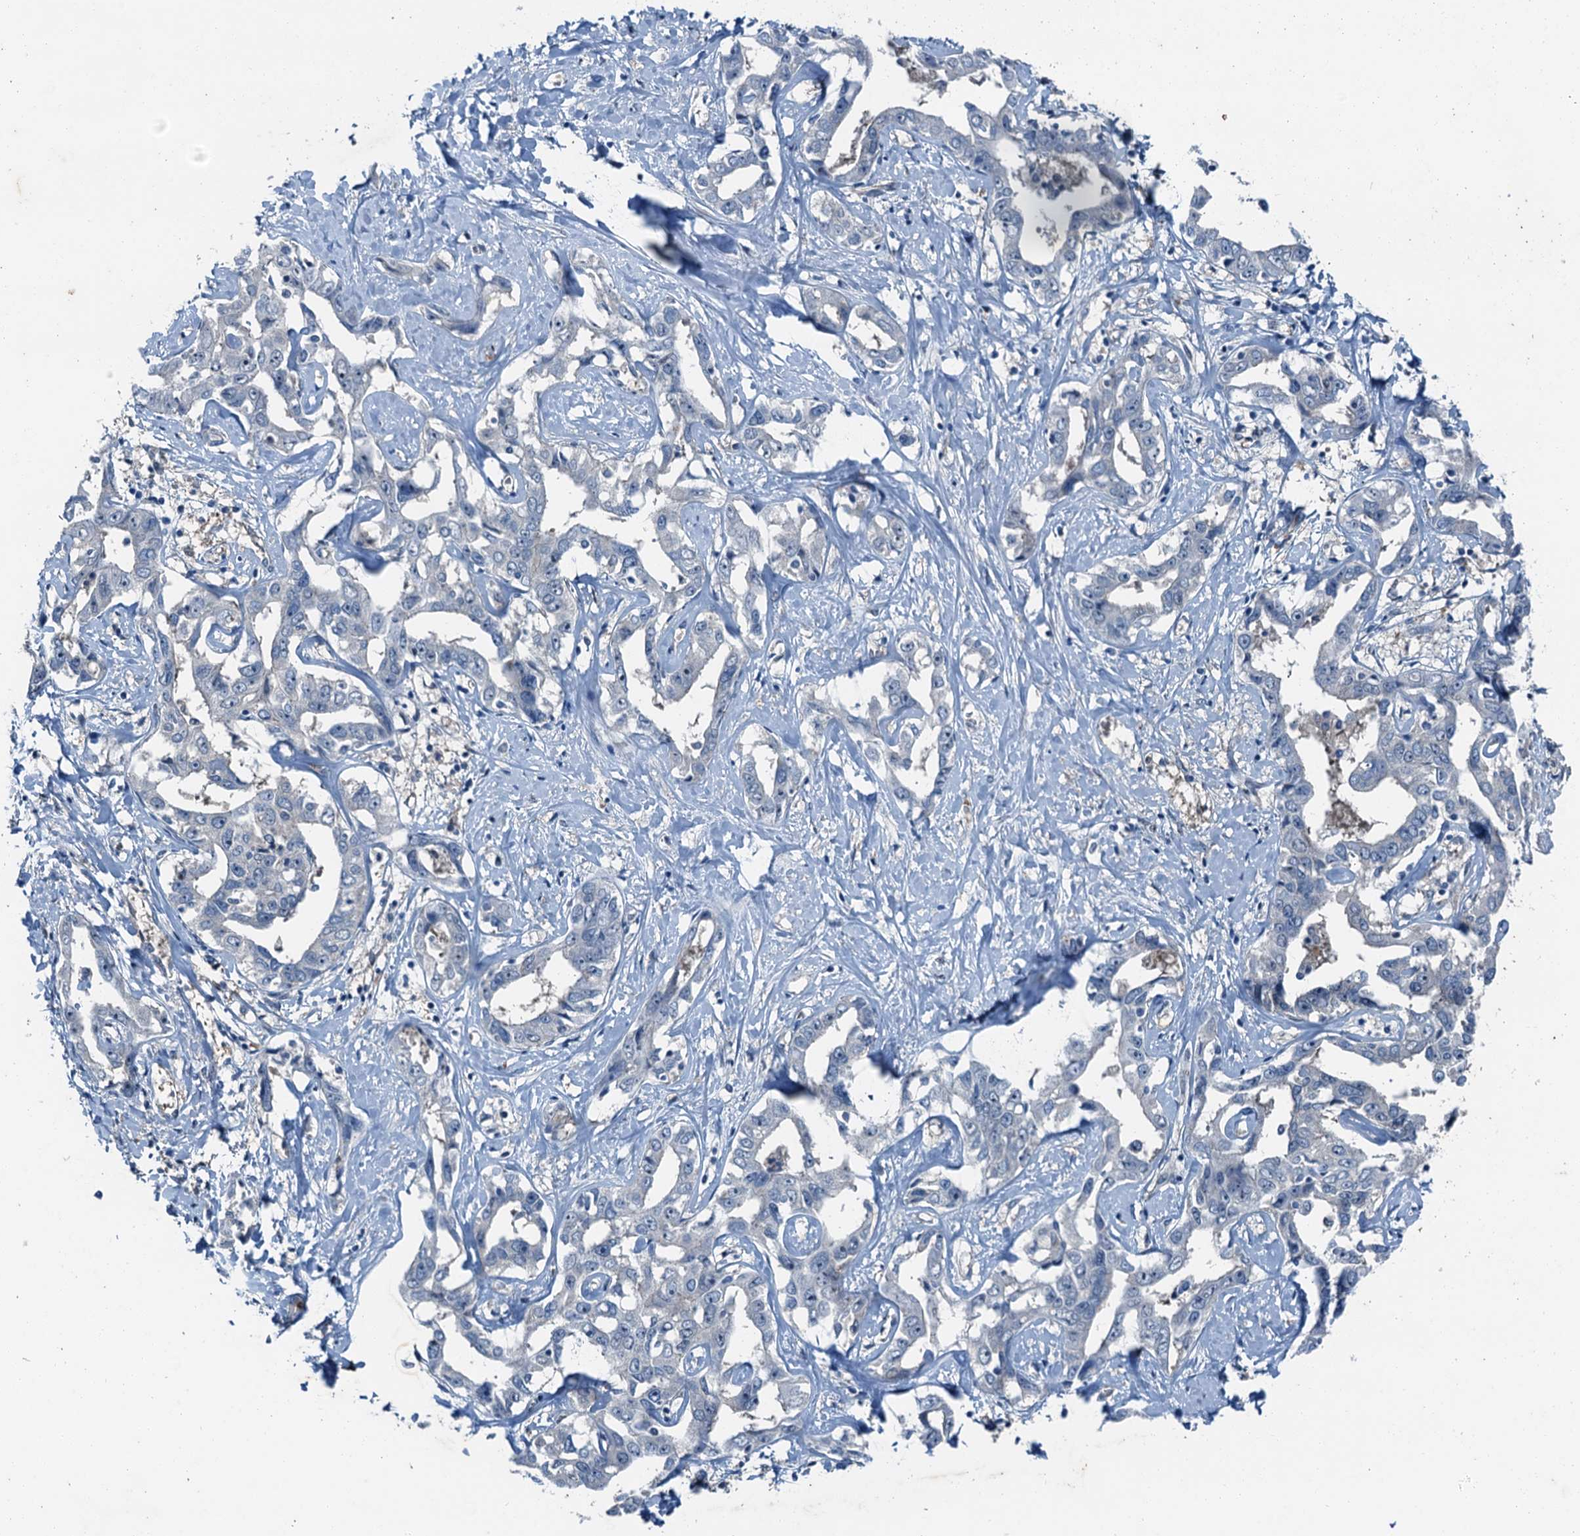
{"staining": {"intensity": "negative", "quantity": "none", "location": "none"}, "tissue": "liver cancer", "cell_type": "Tumor cells", "image_type": "cancer", "snomed": [{"axis": "morphology", "description": "Cholangiocarcinoma"}, {"axis": "topography", "description": "Liver"}], "caption": "IHC micrograph of neoplastic tissue: human cholangiocarcinoma (liver) stained with DAB (3,3'-diaminobenzidine) reveals no significant protein positivity in tumor cells.", "gene": "RNH1", "patient": {"sex": "male", "age": 59}}